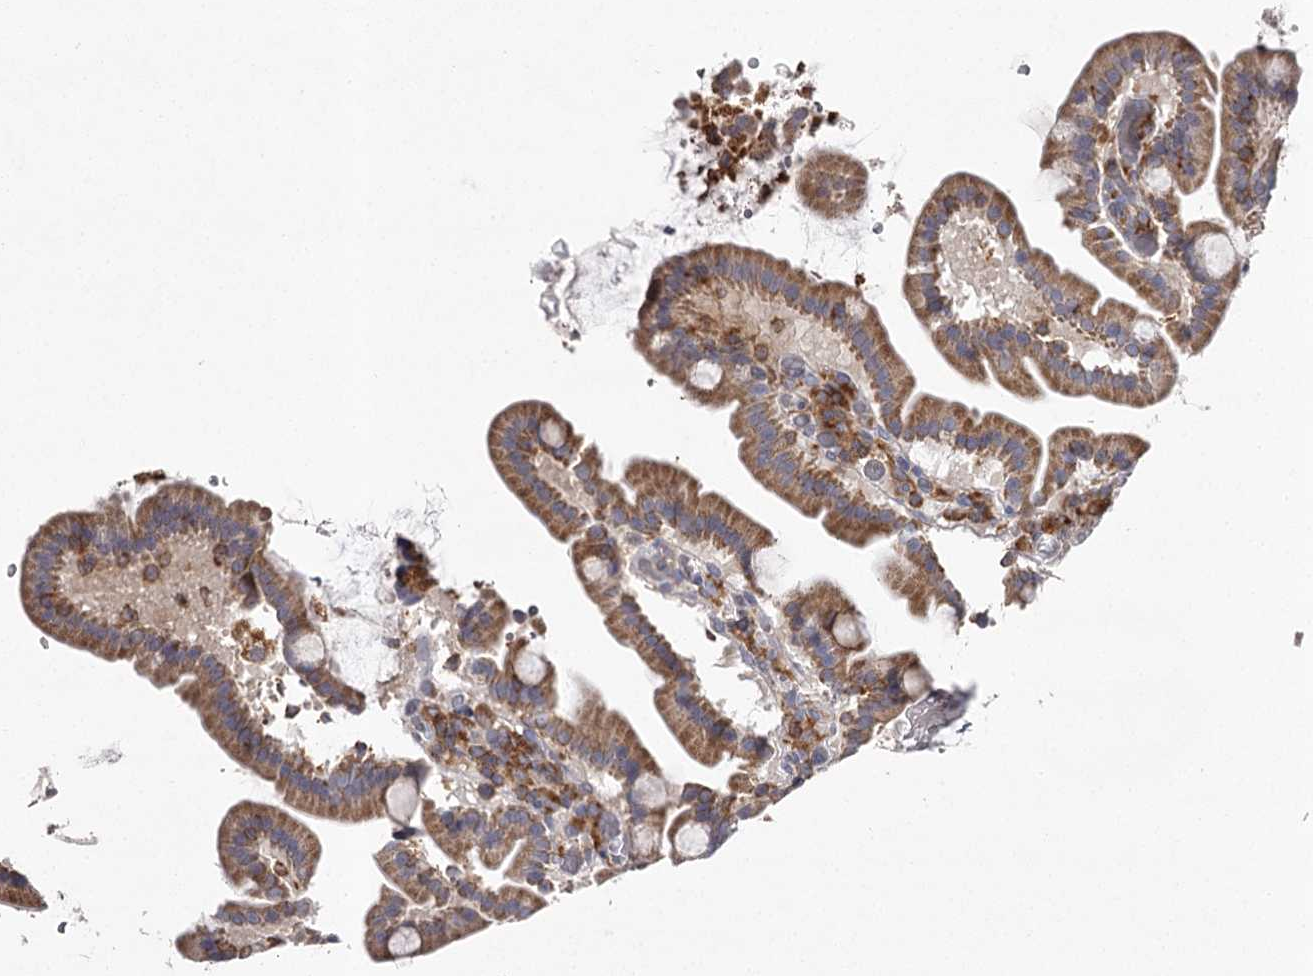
{"staining": {"intensity": "moderate", "quantity": ">75%", "location": "cytoplasmic/membranous"}, "tissue": "duodenum", "cell_type": "Glandular cells", "image_type": "normal", "snomed": [{"axis": "morphology", "description": "Normal tissue, NOS"}, {"axis": "topography", "description": "Duodenum"}], "caption": "Immunohistochemistry (IHC) photomicrograph of normal duodenum stained for a protein (brown), which shows medium levels of moderate cytoplasmic/membranous staining in approximately >75% of glandular cells.", "gene": "RASSF6", "patient": {"sex": "male", "age": 55}}